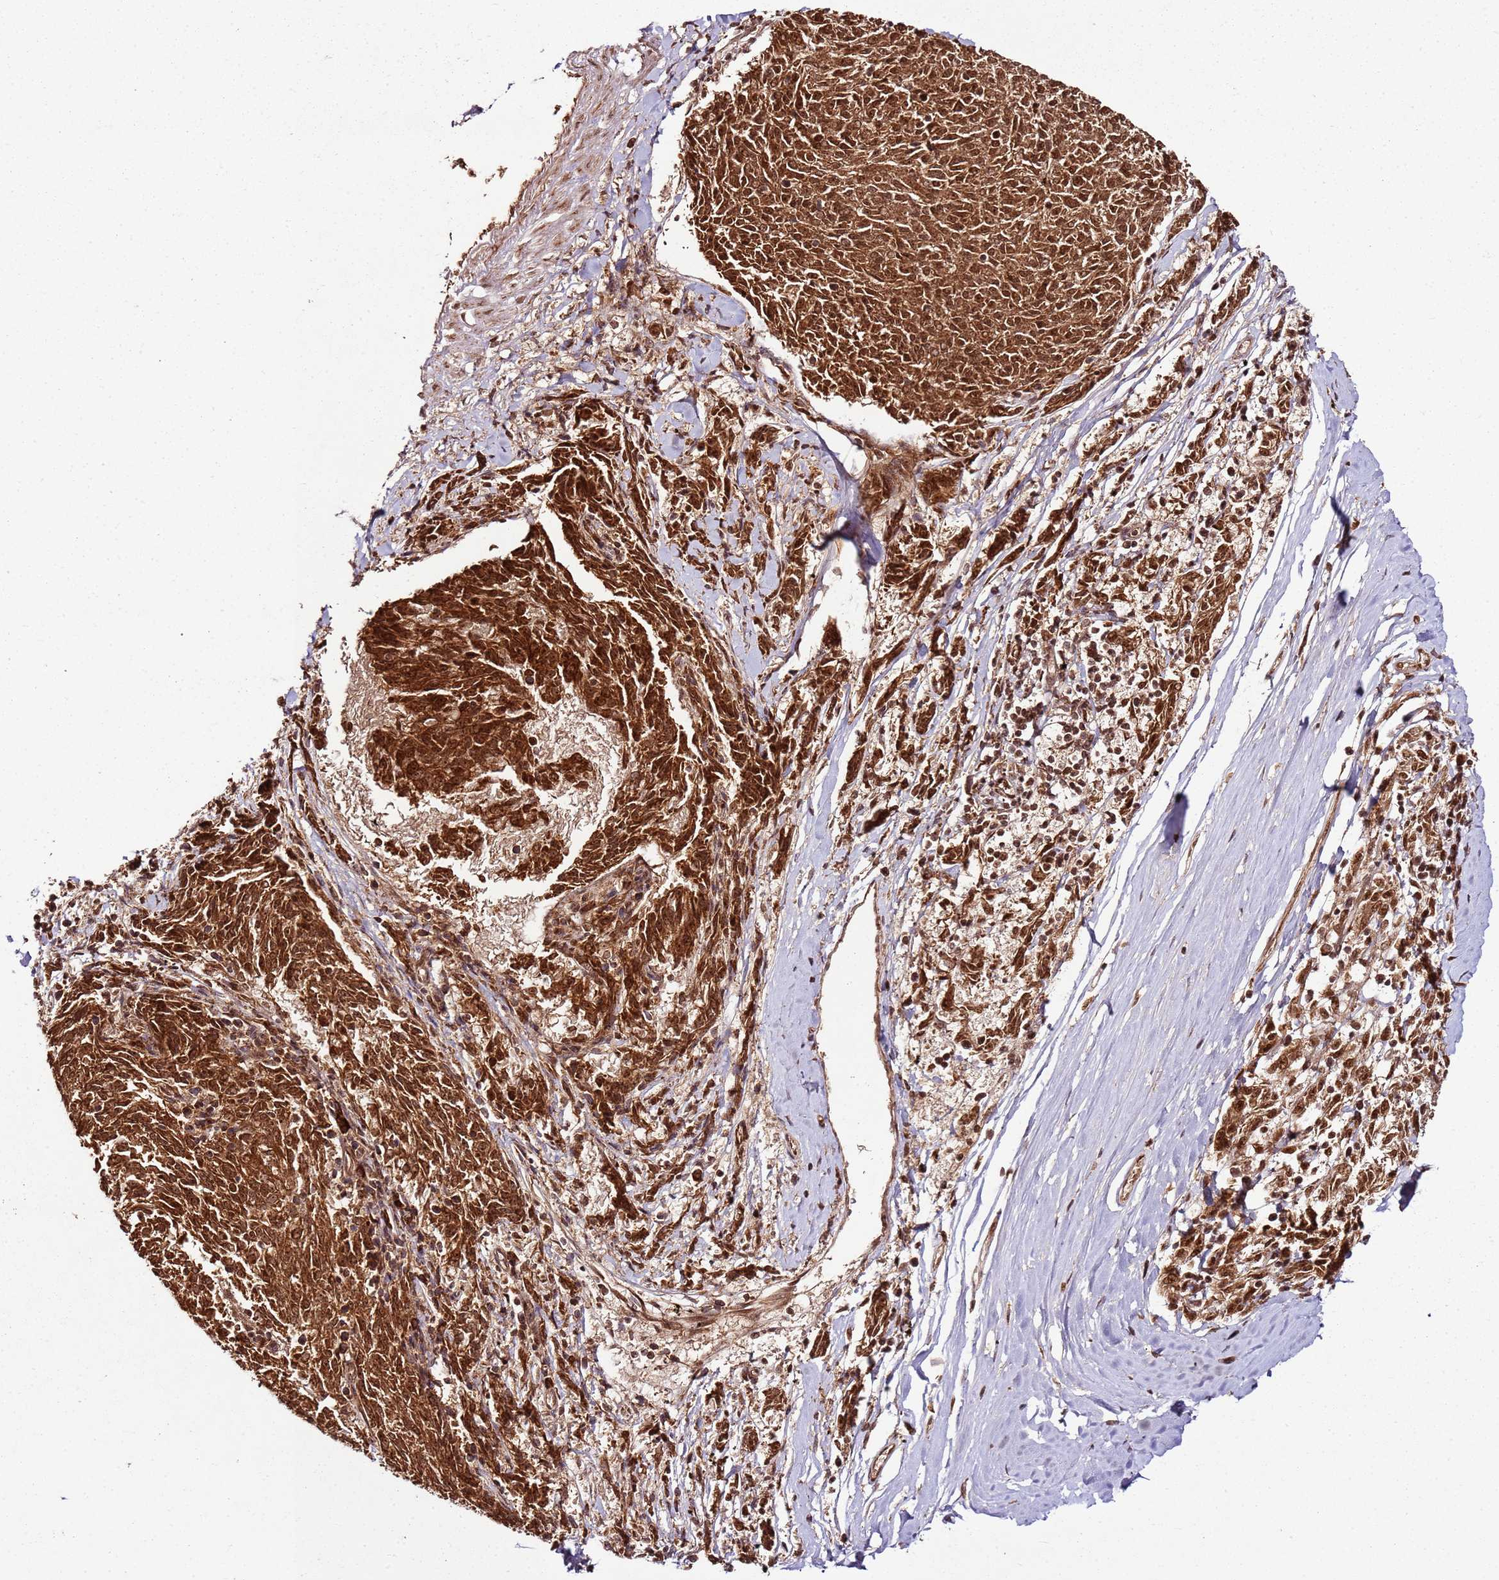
{"staining": {"intensity": "strong", "quantity": ">75%", "location": "cytoplasmic/membranous,nuclear"}, "tissue": "melanoma", "cell_type": "Tumor cells", "image_type": "cancer", "snomed": [{"axis": "morphology", "description": "Malignant melanoma, NOS"}, {"axis": "topography", "description": "Skin"}], "caption": "DAB (3,3'-diaminobenzidine) immunohistochemical staining of malignant melanoma displays strong cytoplasmic/membranous and nuclear protein expression in about >75% of tumor cells. The protein of interest is stained brown, and the nuclei are stained in blue (DAB (3,3'-diaminobenzidine) IHC with brightfield microscopy, high magnification).", "gene": "XRN2", "patient": {"sex": "female", "age": 72}}